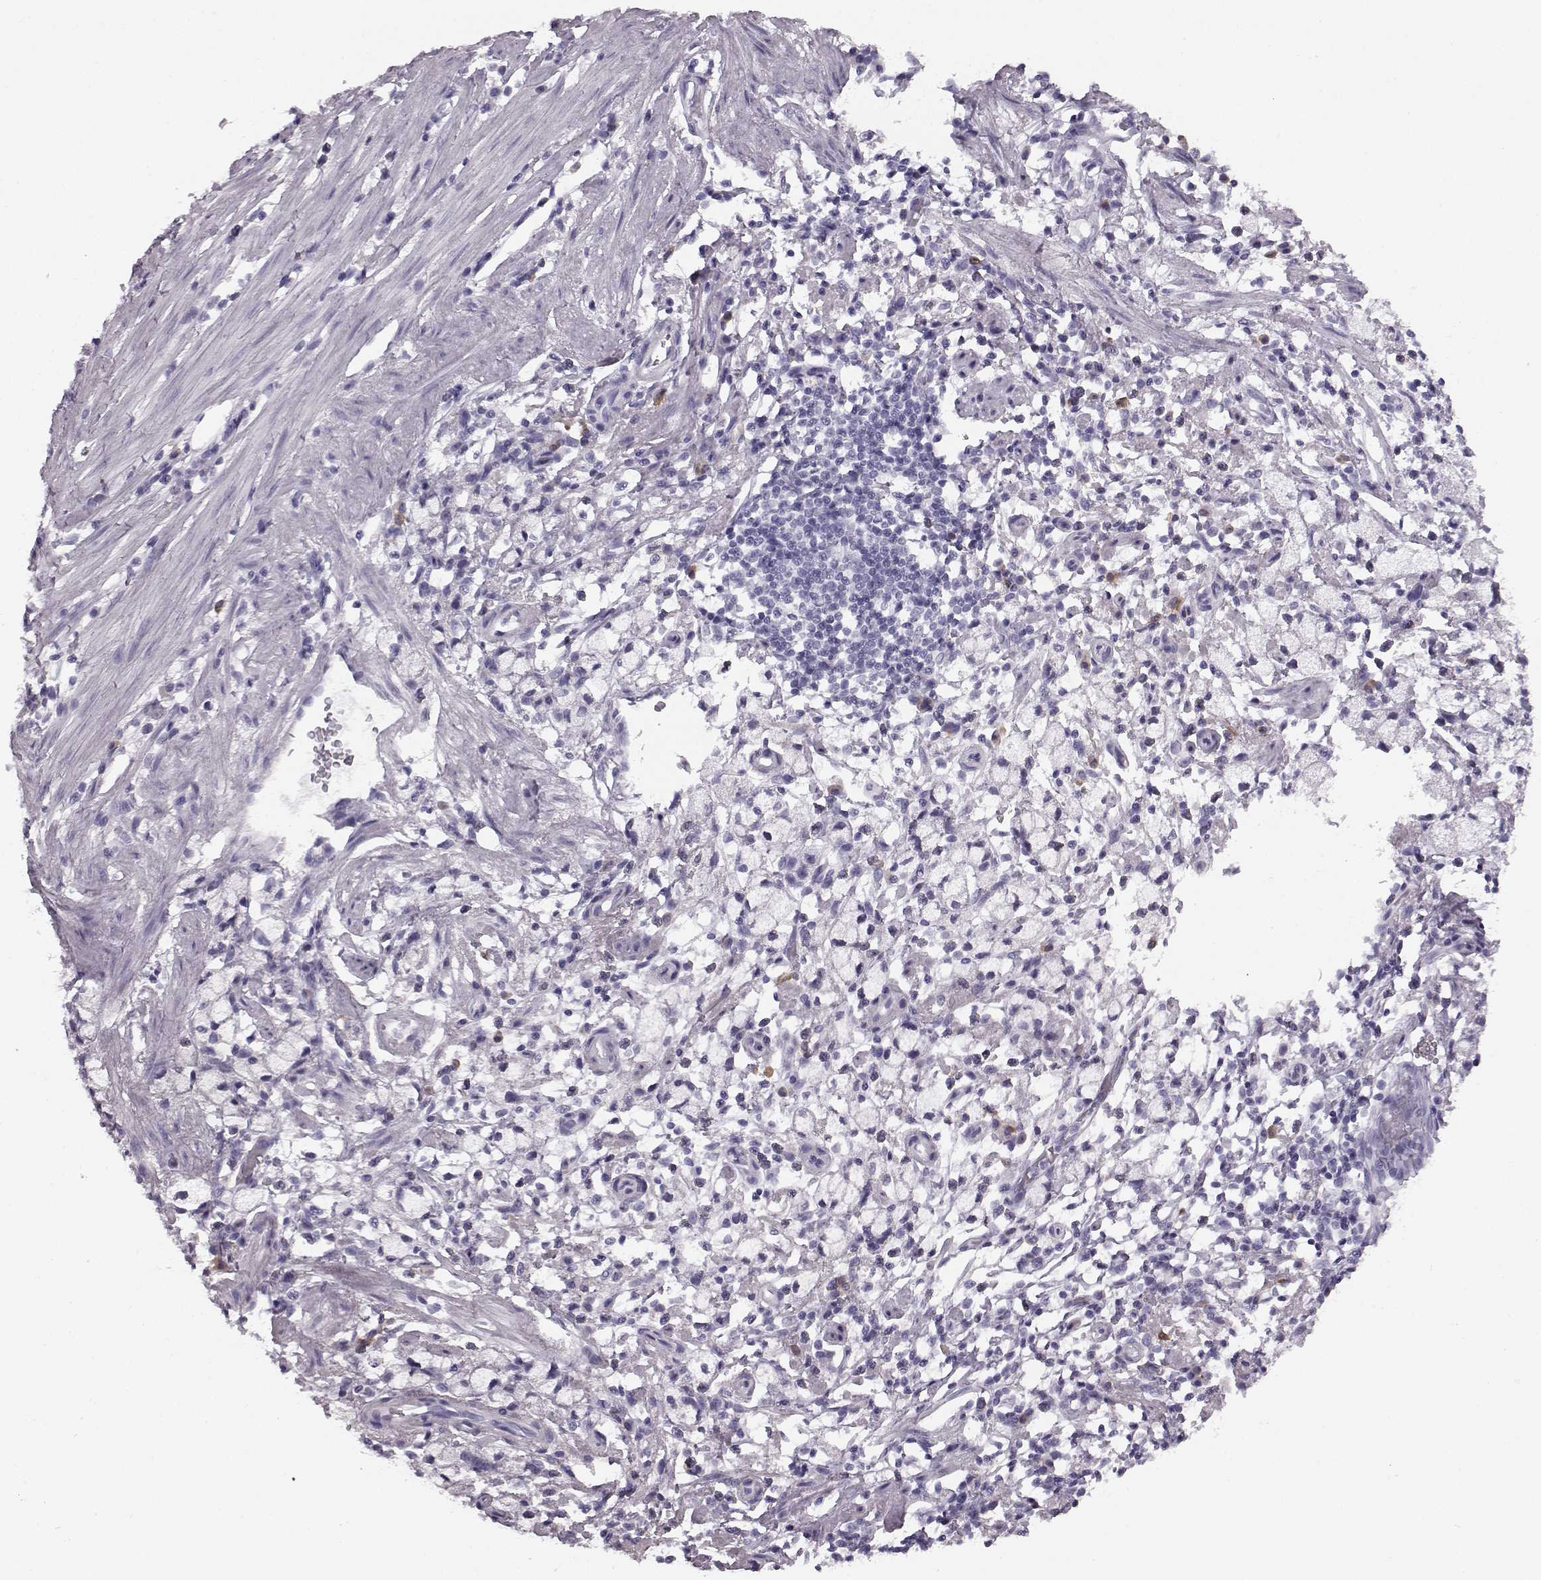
{"staining": {"intensity": "negative", "quantity": "none", "location": "none"}, "tissue": "stomach cancer", "cell_type": "Tumor cells", "image_type": "cancer", "snomed": [{"axis": "morphology", "description": "Adenocarcinoma, NOS"}, {"axis": "topography", "description": "Stomach"}], "caption": "DAB immunohistochemical staining of stomach adenocarcinoma demonstrates no significant staining in tumor cells.", "gene": "JSRP1", "patient": {"sex": "male", "age": 58}}